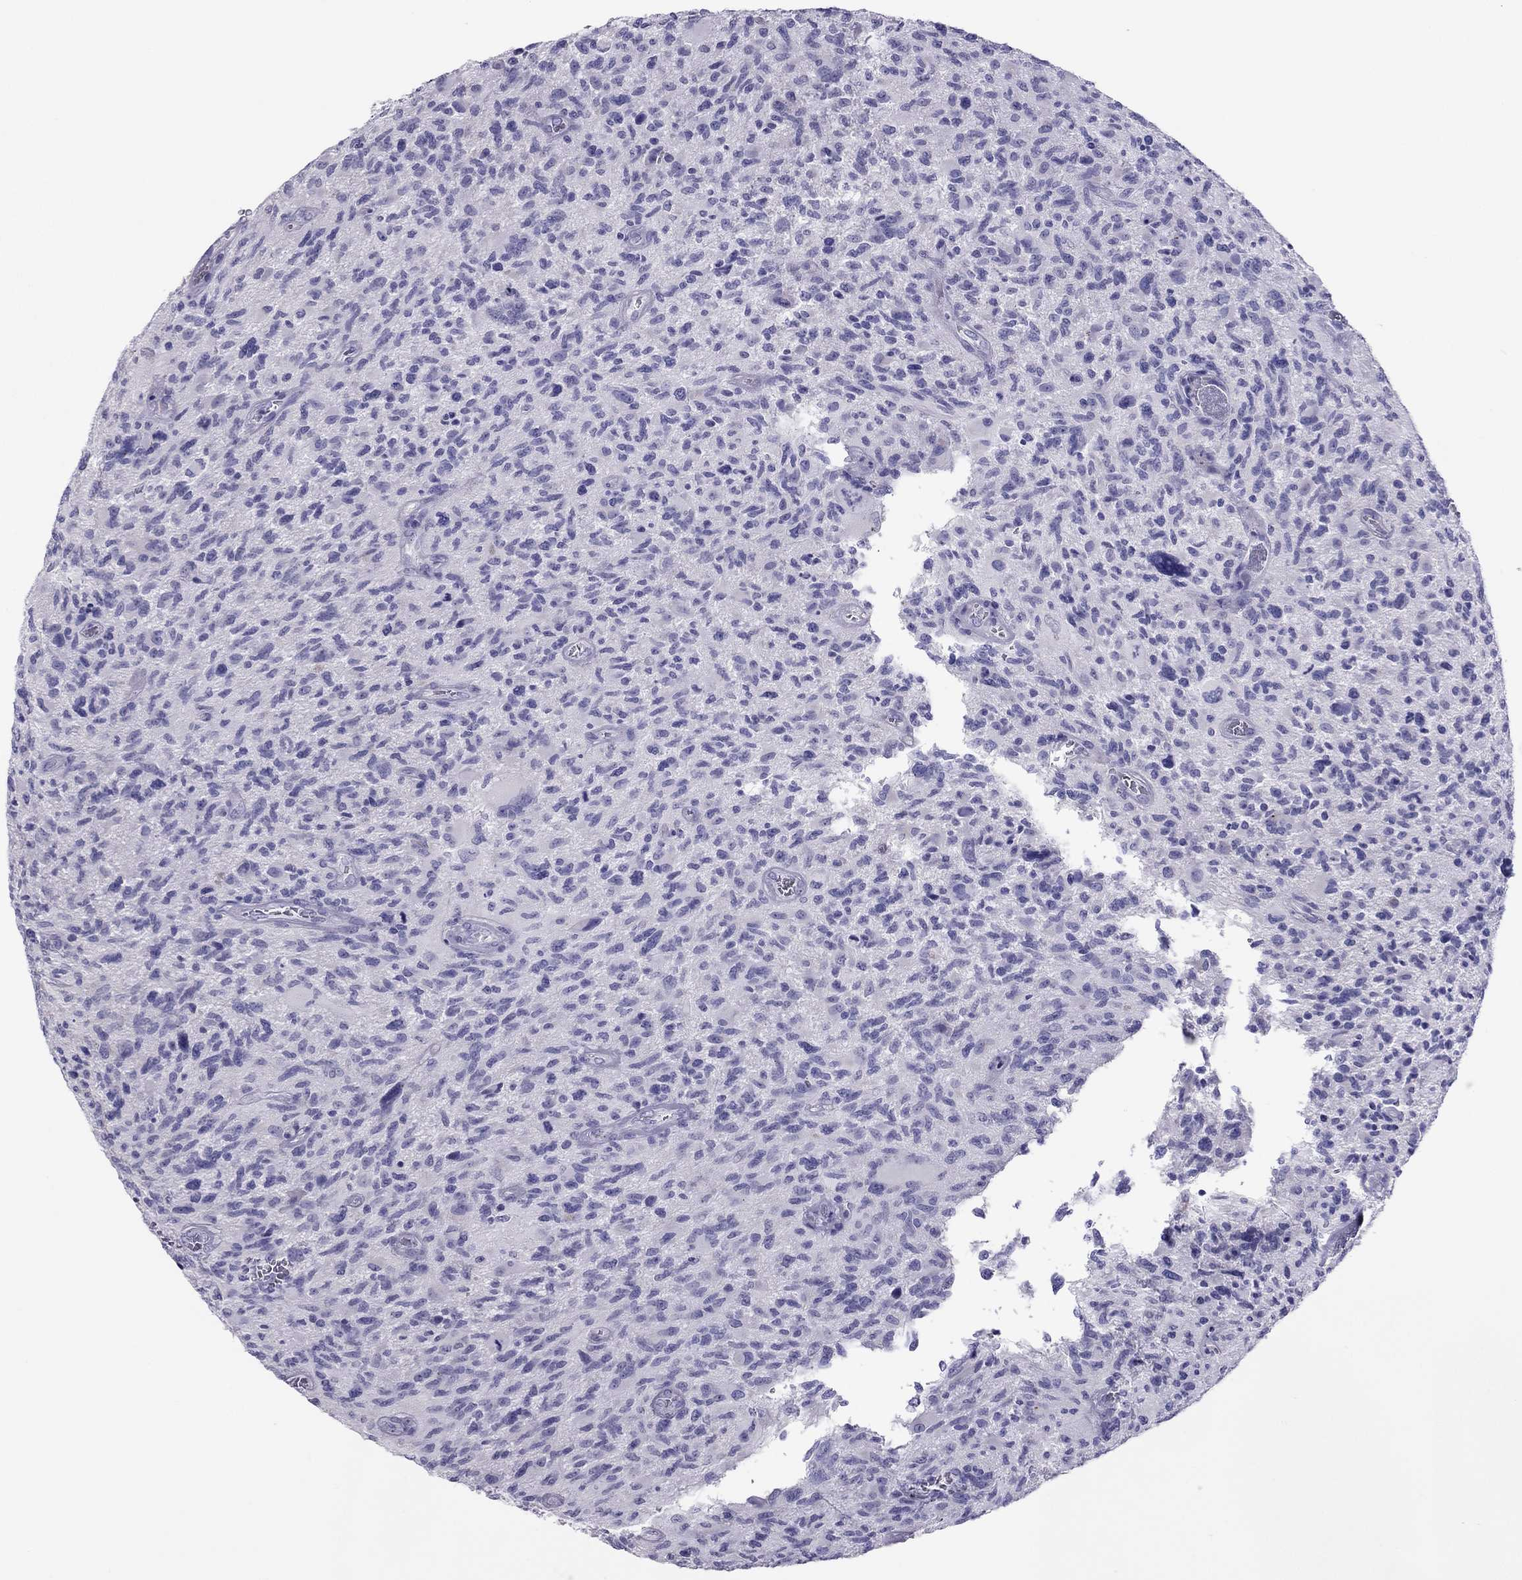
{"staining": {"intensity": "negative", "quantity": "none", "location": "none"}, "tissue": "glioma", "cell_type": "Tumor cells", "image_type": "cancer", "snomed": [{"axis": "morphology", "description": "Glioma, malignant, NOS"}, {"axis": "morphology", "description": "Glioma, malignant, High grade"}, {"axis": "topography", "description": "Brain"}], "caption": "Tumor cells are negative for protein expression in human malignant high-grade glioma.", "gene": "MAEL", "patient": {"sex": "female", "age": 71}}